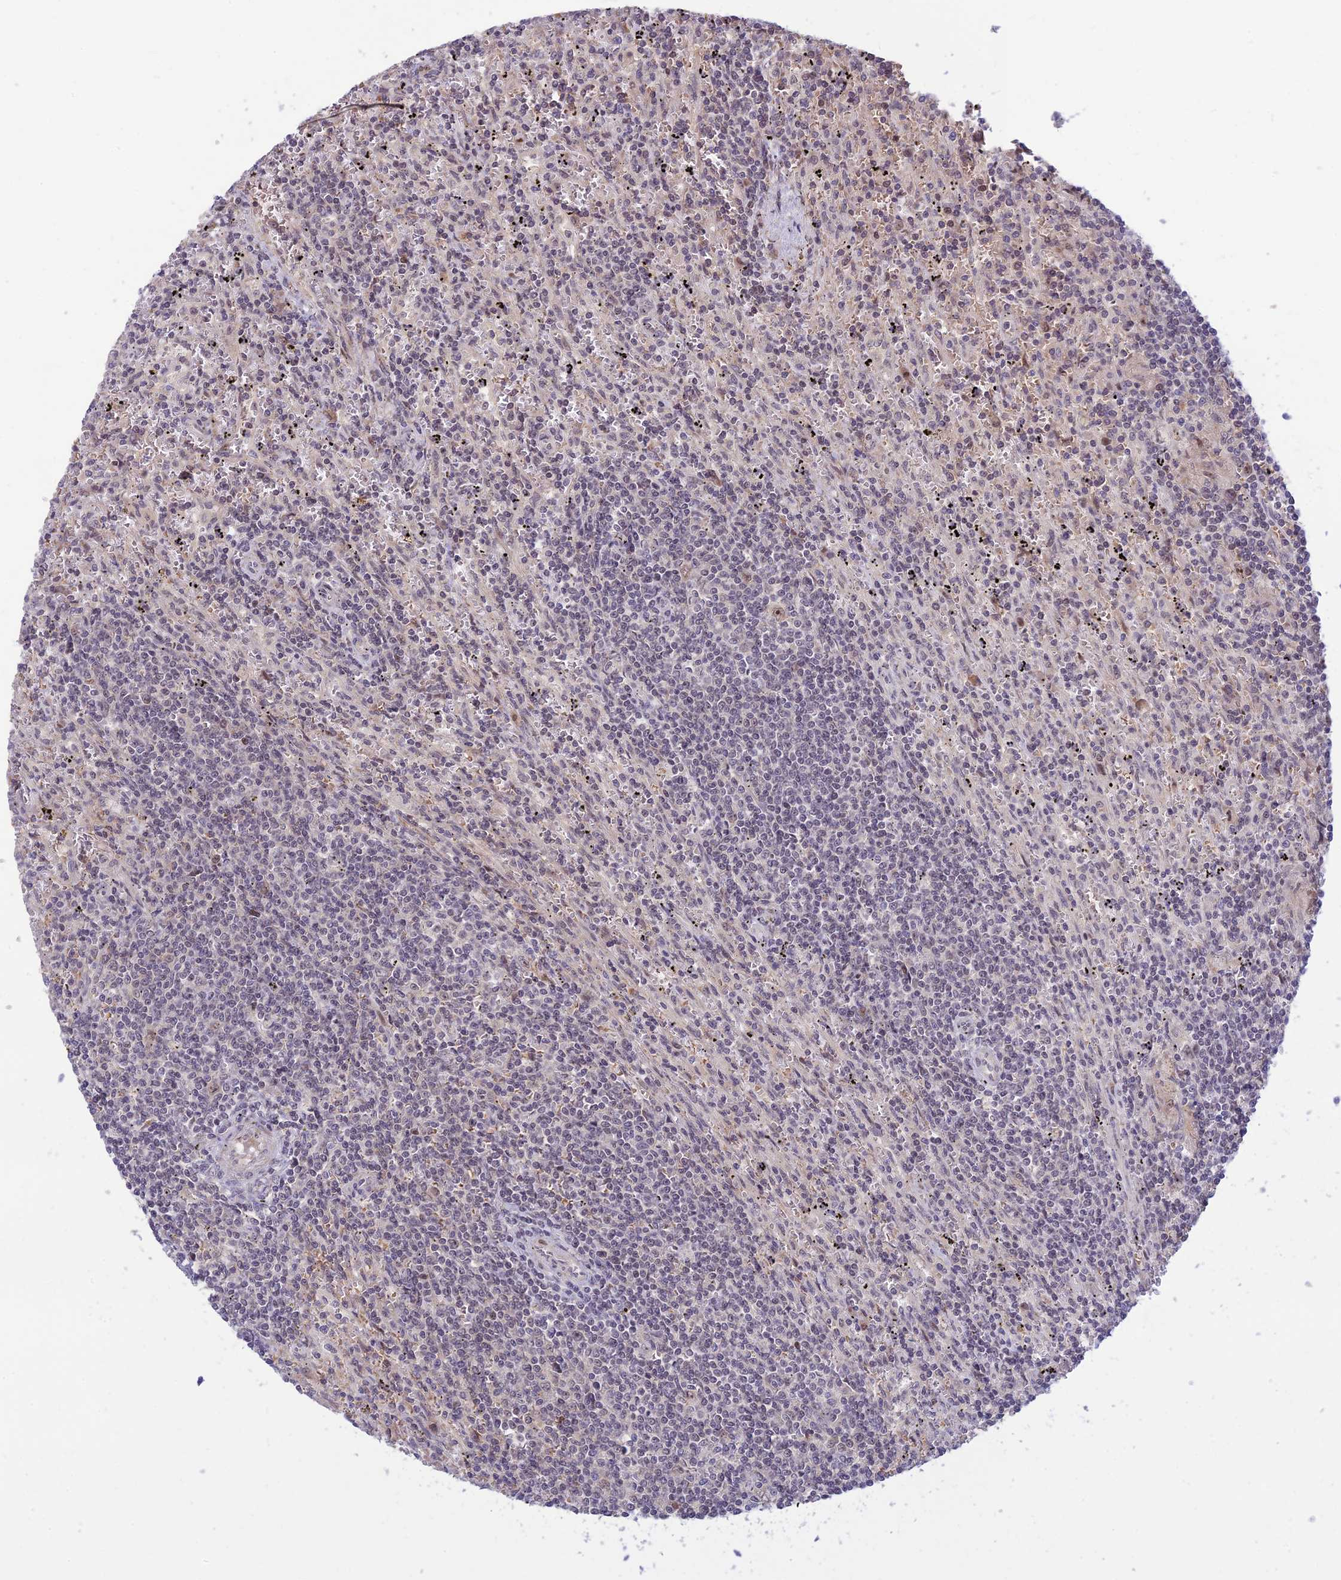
{"staining": {"intensity": "negative", "quantity": "none", "location": "none"}, "tissue": "lymphoma", "cell_type": "Tumor cells", "image_type": "cancer", "snomed": [{"axis": "morphology", "description": "Malignant lymphoma, non-Hodgkin's type, Low grade"}, {"axis": "topography", "description": "Spleen"}], "caption": "The micrograph displays no staining of tumor cells in lymphoma.", "gene": "ASPDH", "patient": {"sex": "male", "age": 76}}